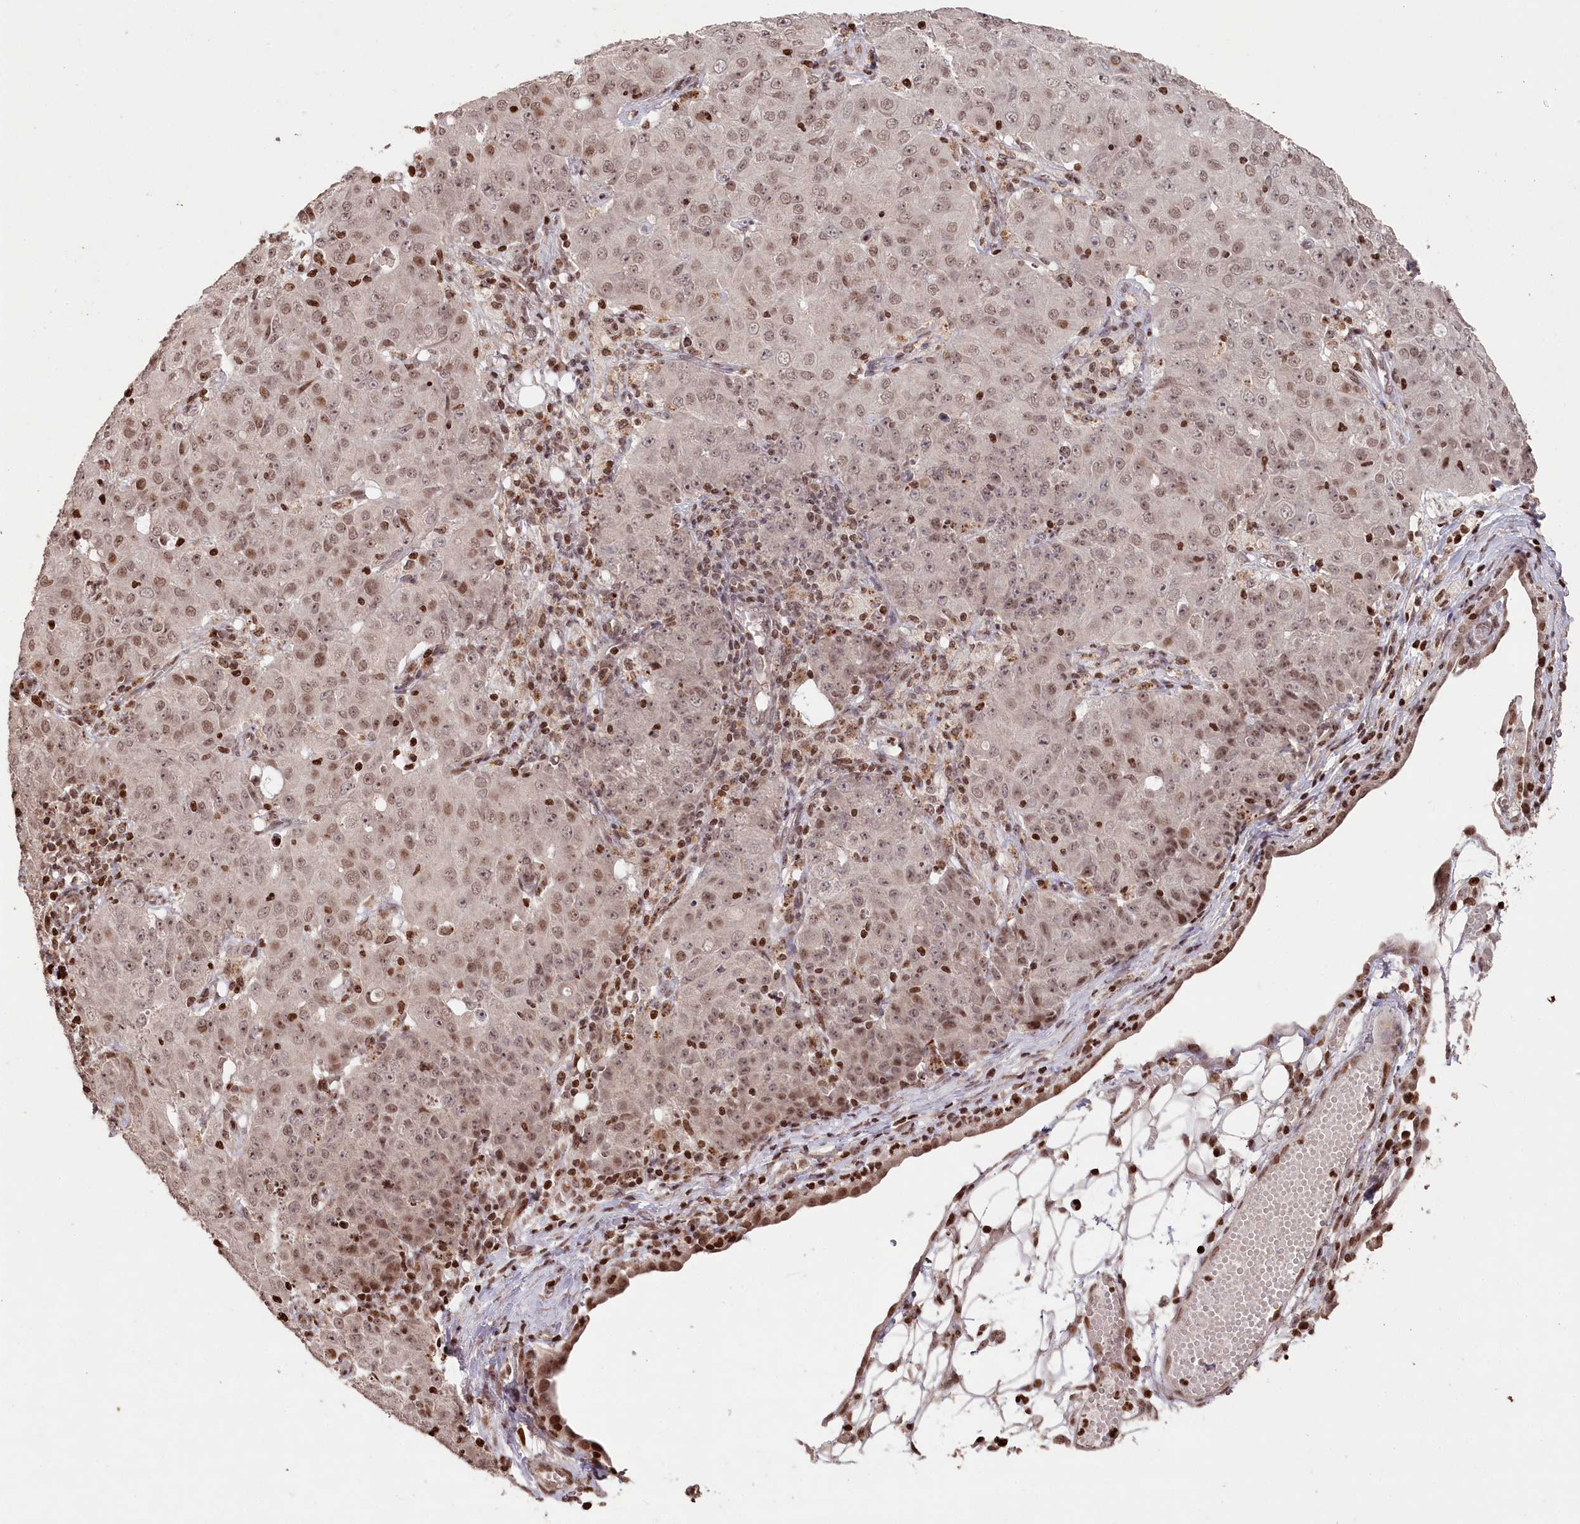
{"staining": {"intensity": "moderate", "quantity": ">75%", "location": "nuclear"}, "tissue": "ovarian cancer", "cell_type": "Tumor cells", "image_type": "cancer", "snomed": [{"axis": "morphology", "description": "Carcinoma, endometroid"}, {"axis": "topography", "description": "Ovary"}], "caption": "DAB immunohistochemical staining of ovarian cancer (endometroid carcinoma) reveals moderate nuclear protein staining in about >75% of tumor cells.", "gene": "CCSER2", "patient": {"sex": "female", "age": 42}}